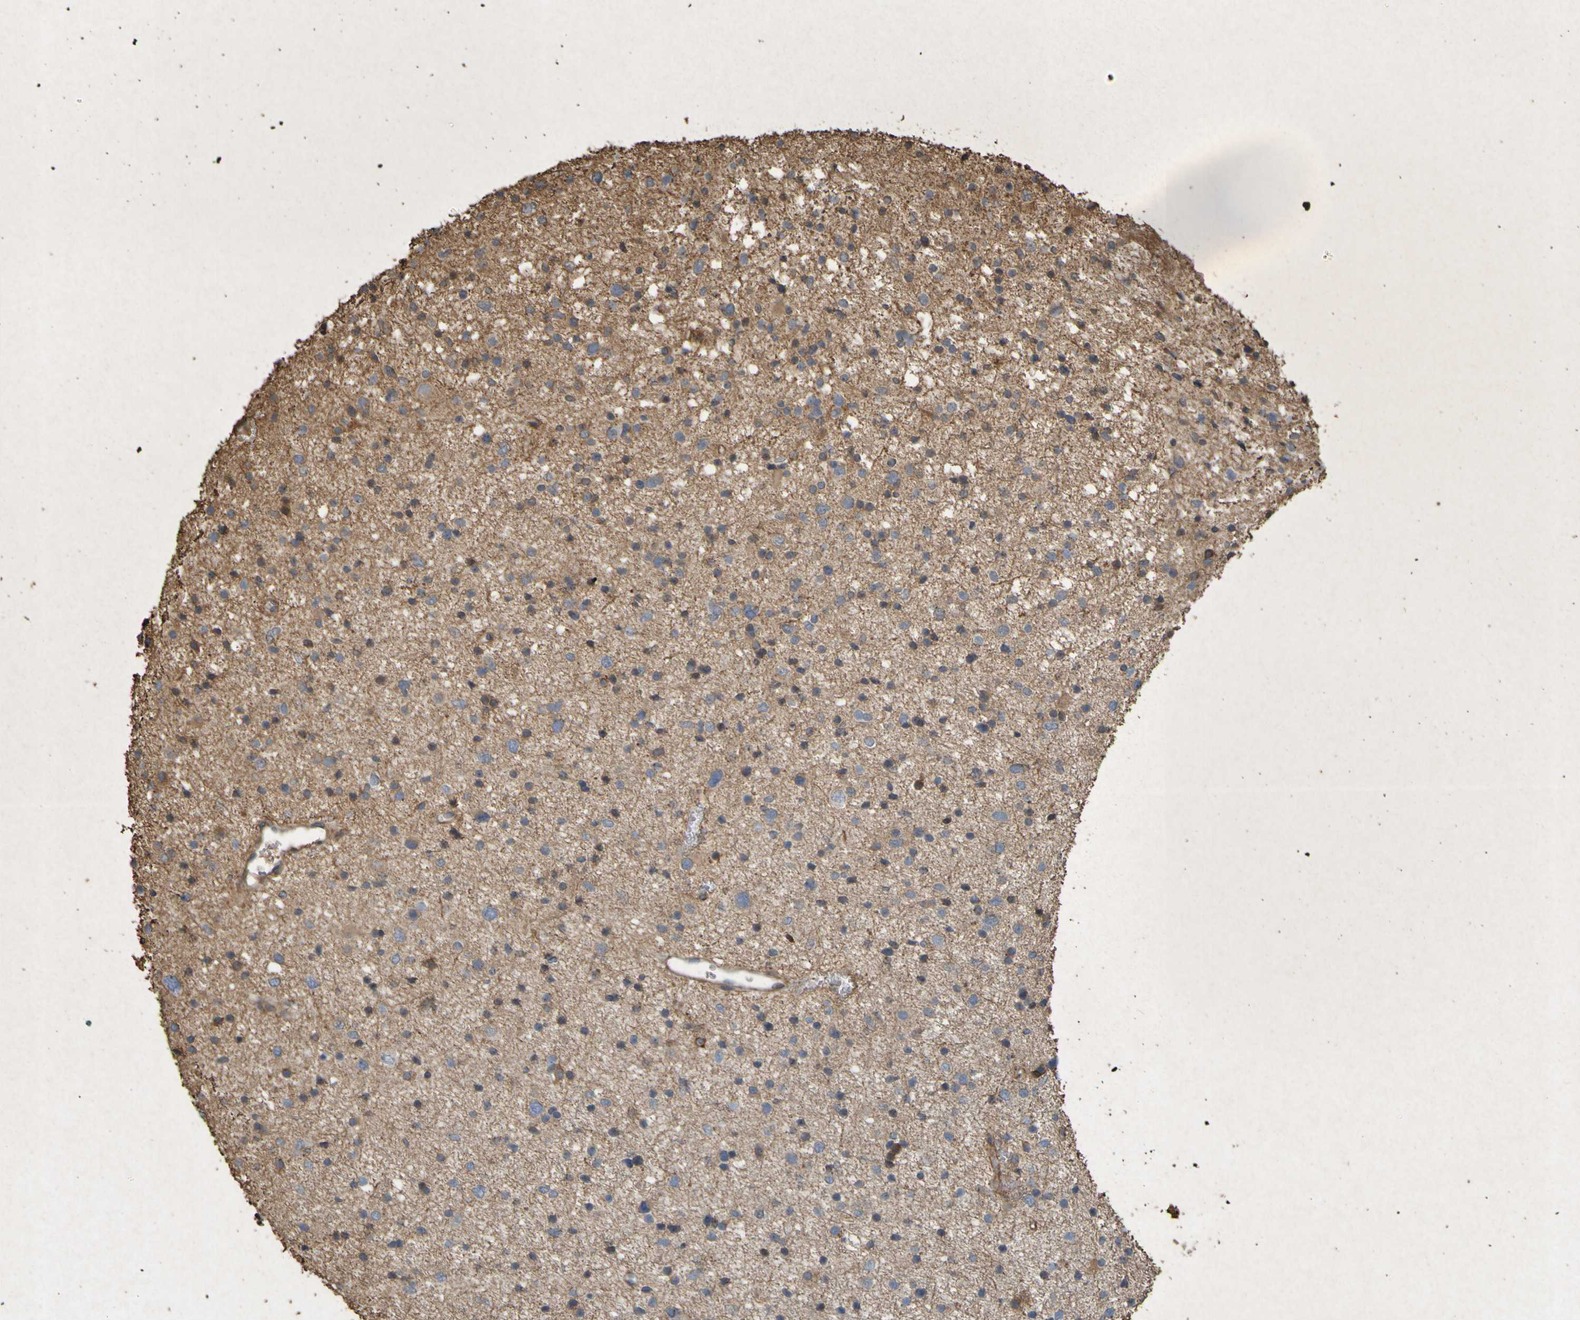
{"staining": {"intensity": "negative", "quantity": "none", "location": "none"}, "tissue": "glioma", "cell_type": "Tumor cells", "image_type": "cancer", "snomed": [{"axis": "morphology", "description": "Glioma, malignant, Low grade"}, {"axis": "topography", "description": "Brain"}], "caption": "A photomicrograph of human low-grade glioma (malignant) is negative for staining in tumor cells.", "gene": "GUCY1A1", "patient": {"sex": "female", "age": 37}}